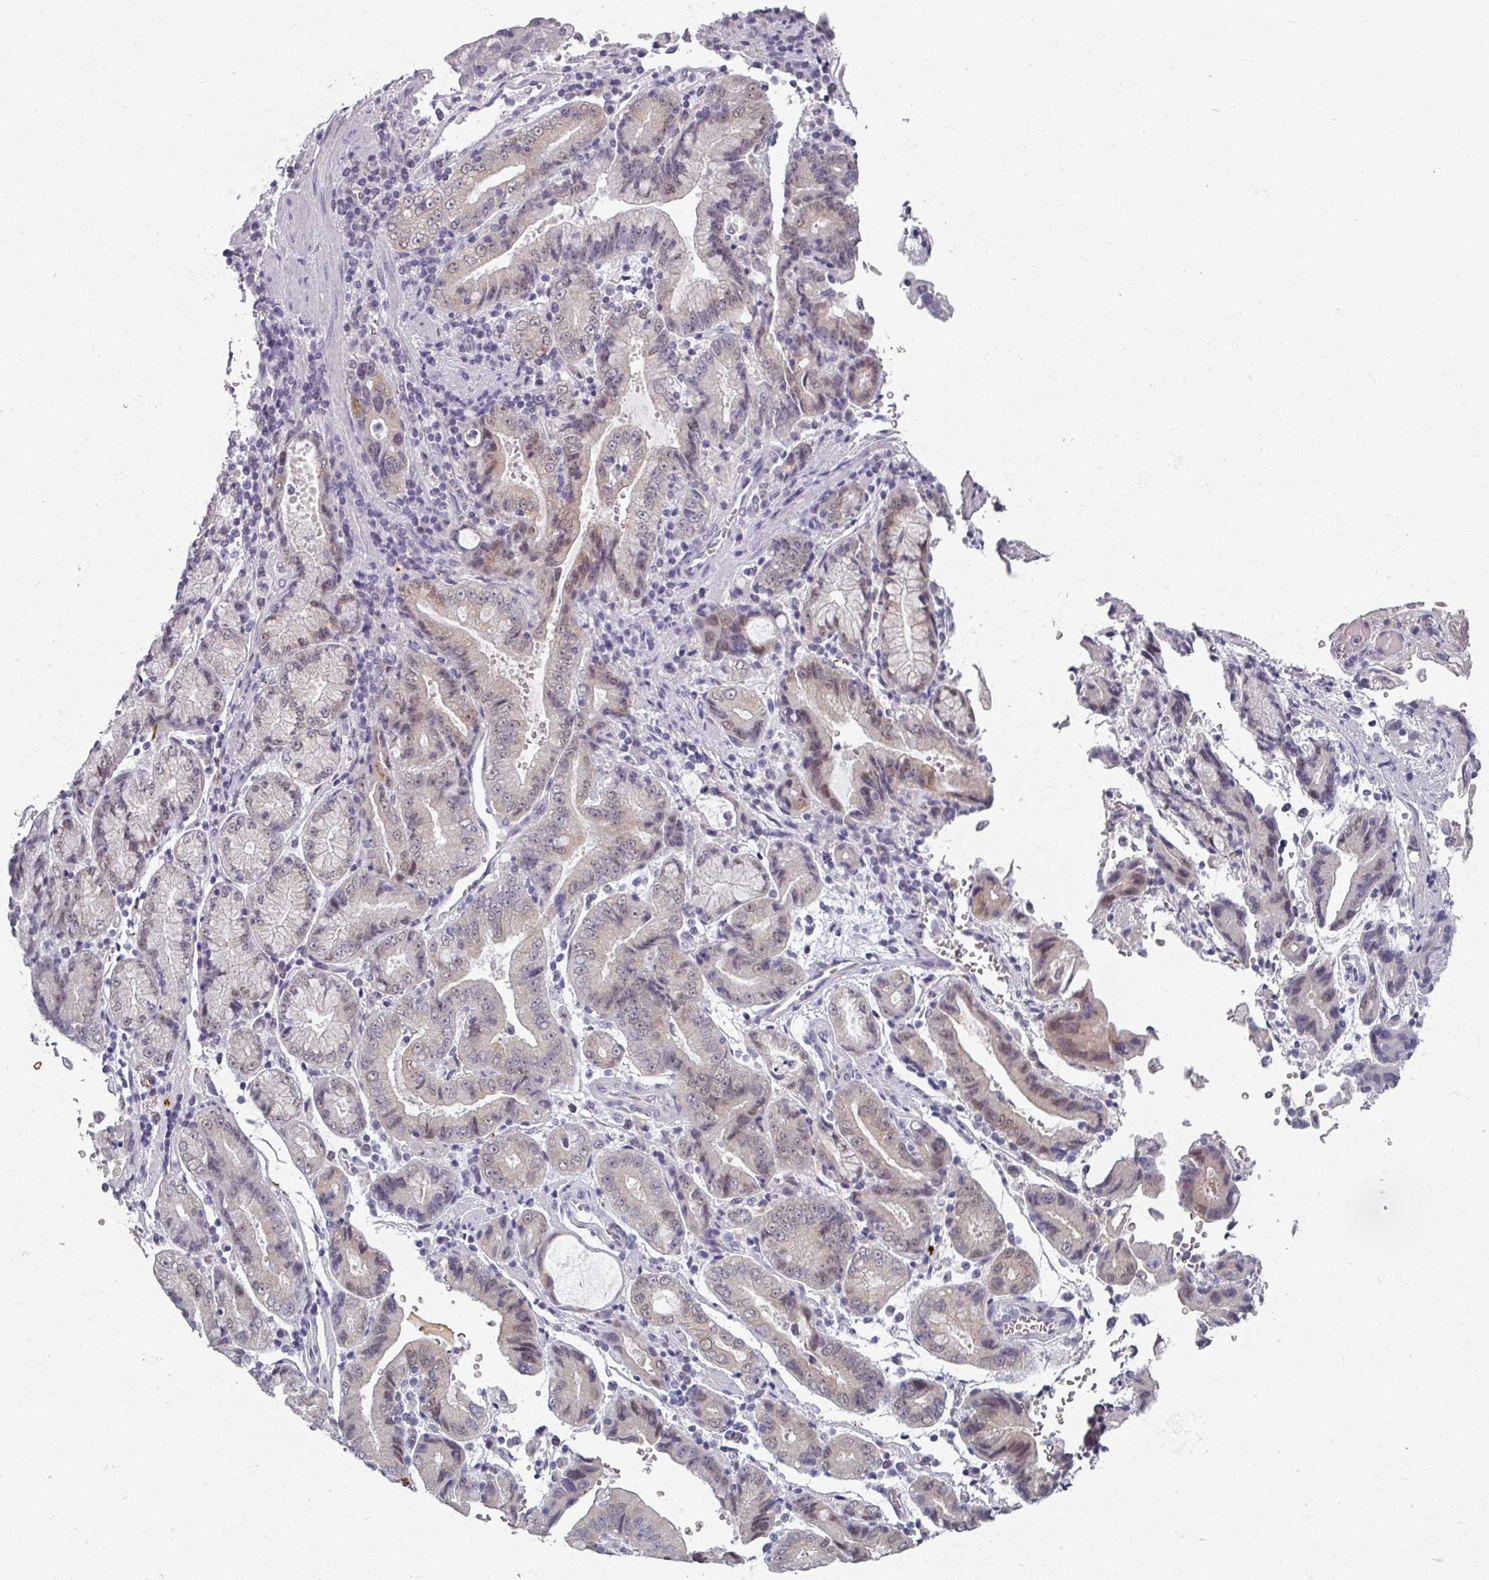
{"staining": {"intensity": "moderate", "quantity": "<25%", "location": "nuclear"}, "tissue": "stomach cancer", "cell_type": "Tumor cells", "image_type": "cancer", "snomed": [{"axis": "morphology", "description": "Adenocarcinoma, NOS"}, {"axis": "topography", "description": "Stomach"}], "caption": "There is low levels of moderate nuclear staining in tumor cells of stomach adenocarcinoma, as demonstrated by immunohistochemical staining (brown color).", "gene": "RIPOR3", "patient": {"sex": "male", "age": 62}}